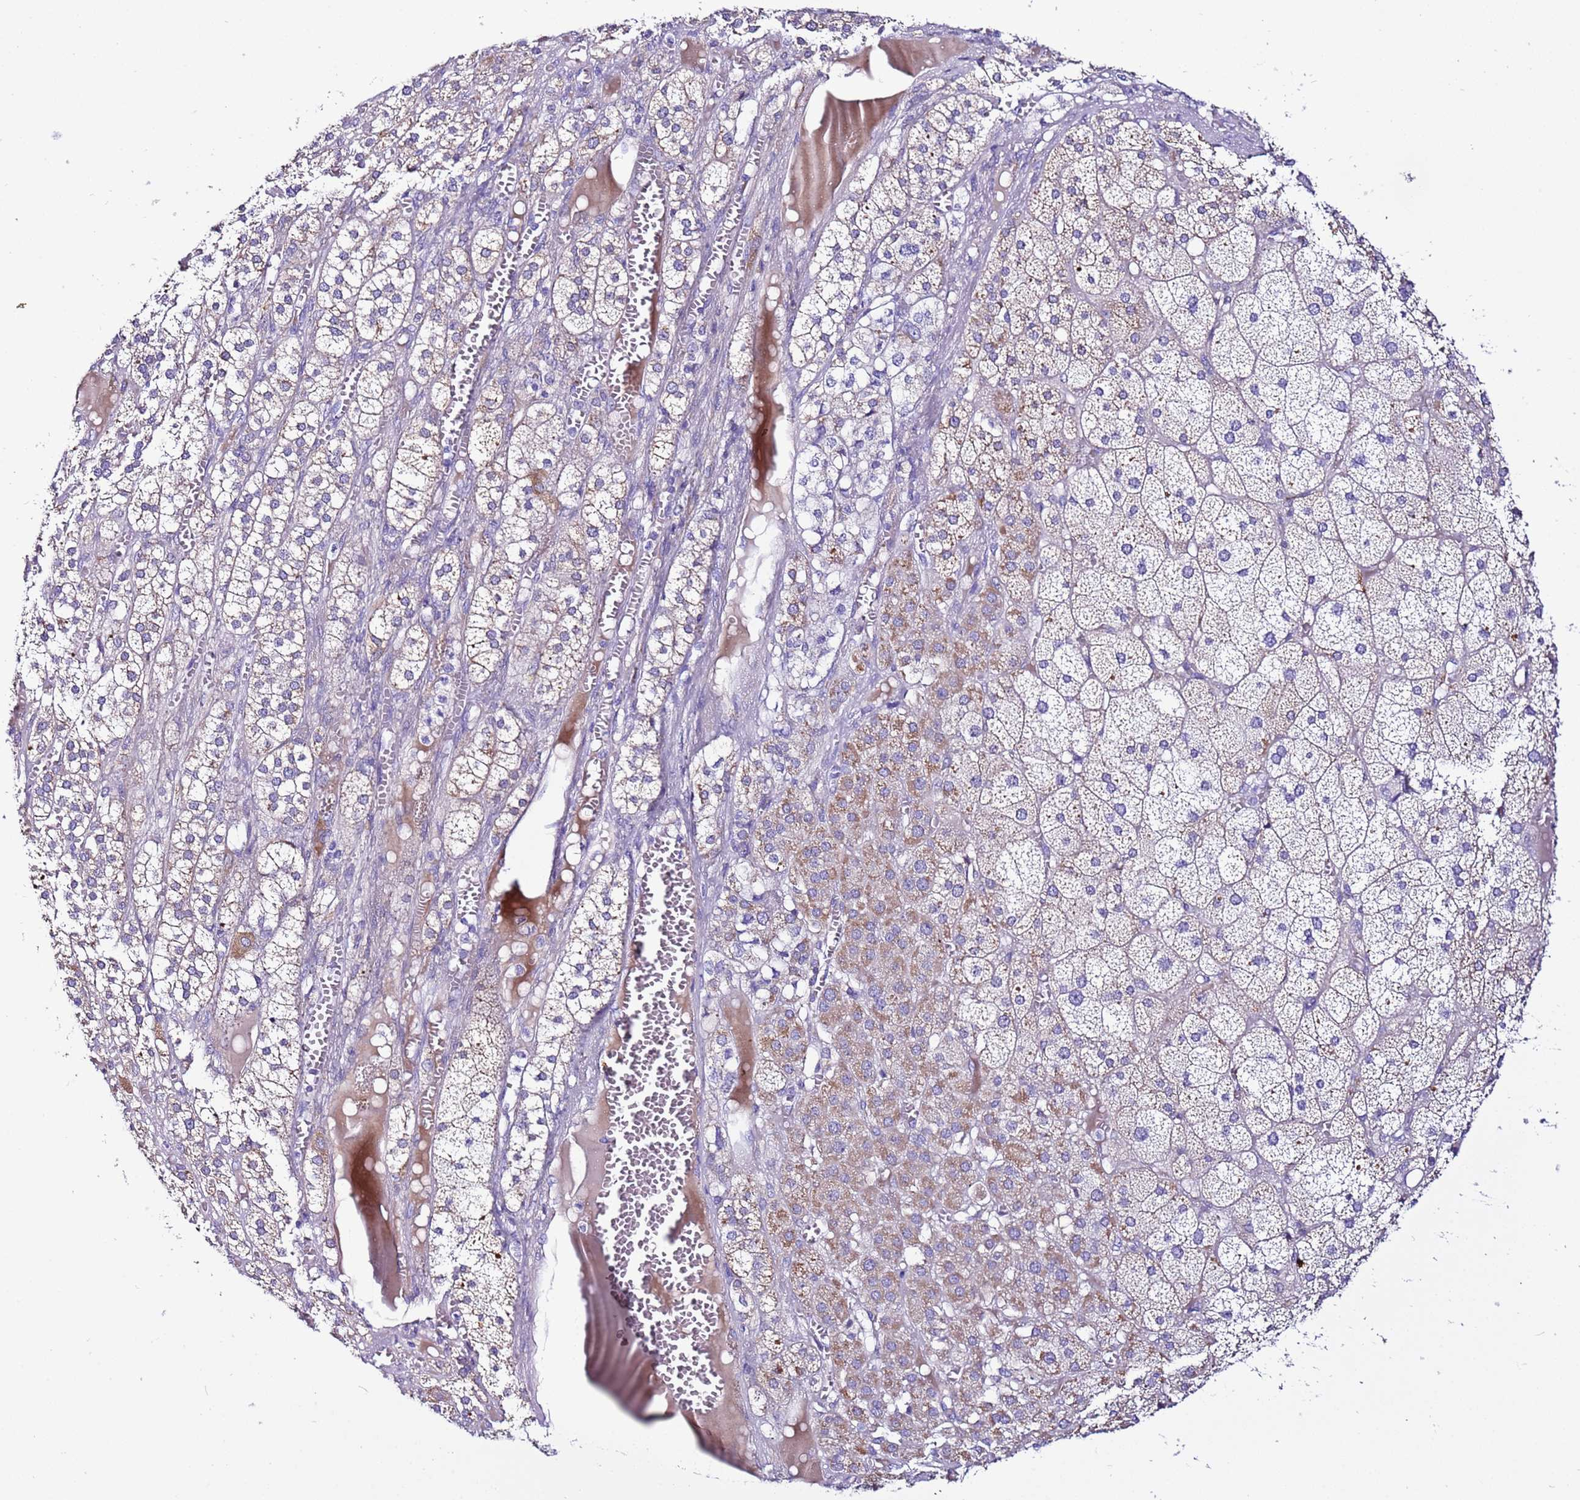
{"staining": {"intensity": "moderate", "quantity": "<25%", "location": "cytoplasmic/membranous"}, "tissue": "adrenal gland", "cell_type": "Glandular cells", "image_type": "normal", "snomed": [{"axis": "morphology", "description": "Normal tissue, NOS"}, {"axis": "topography", "description": "Adrenal gland"}], "caption": "Adrenal gland stained with DAB immunohistochemistry (IHC) displays low levels of moderate cytoplasmic/membranous positivity in about <25% of glandular cells. (Brightfield microscopy of DAB IHC at high magnification).", "gene": "MYBPC3", "patient": {"sex": "female", "age": 61}}